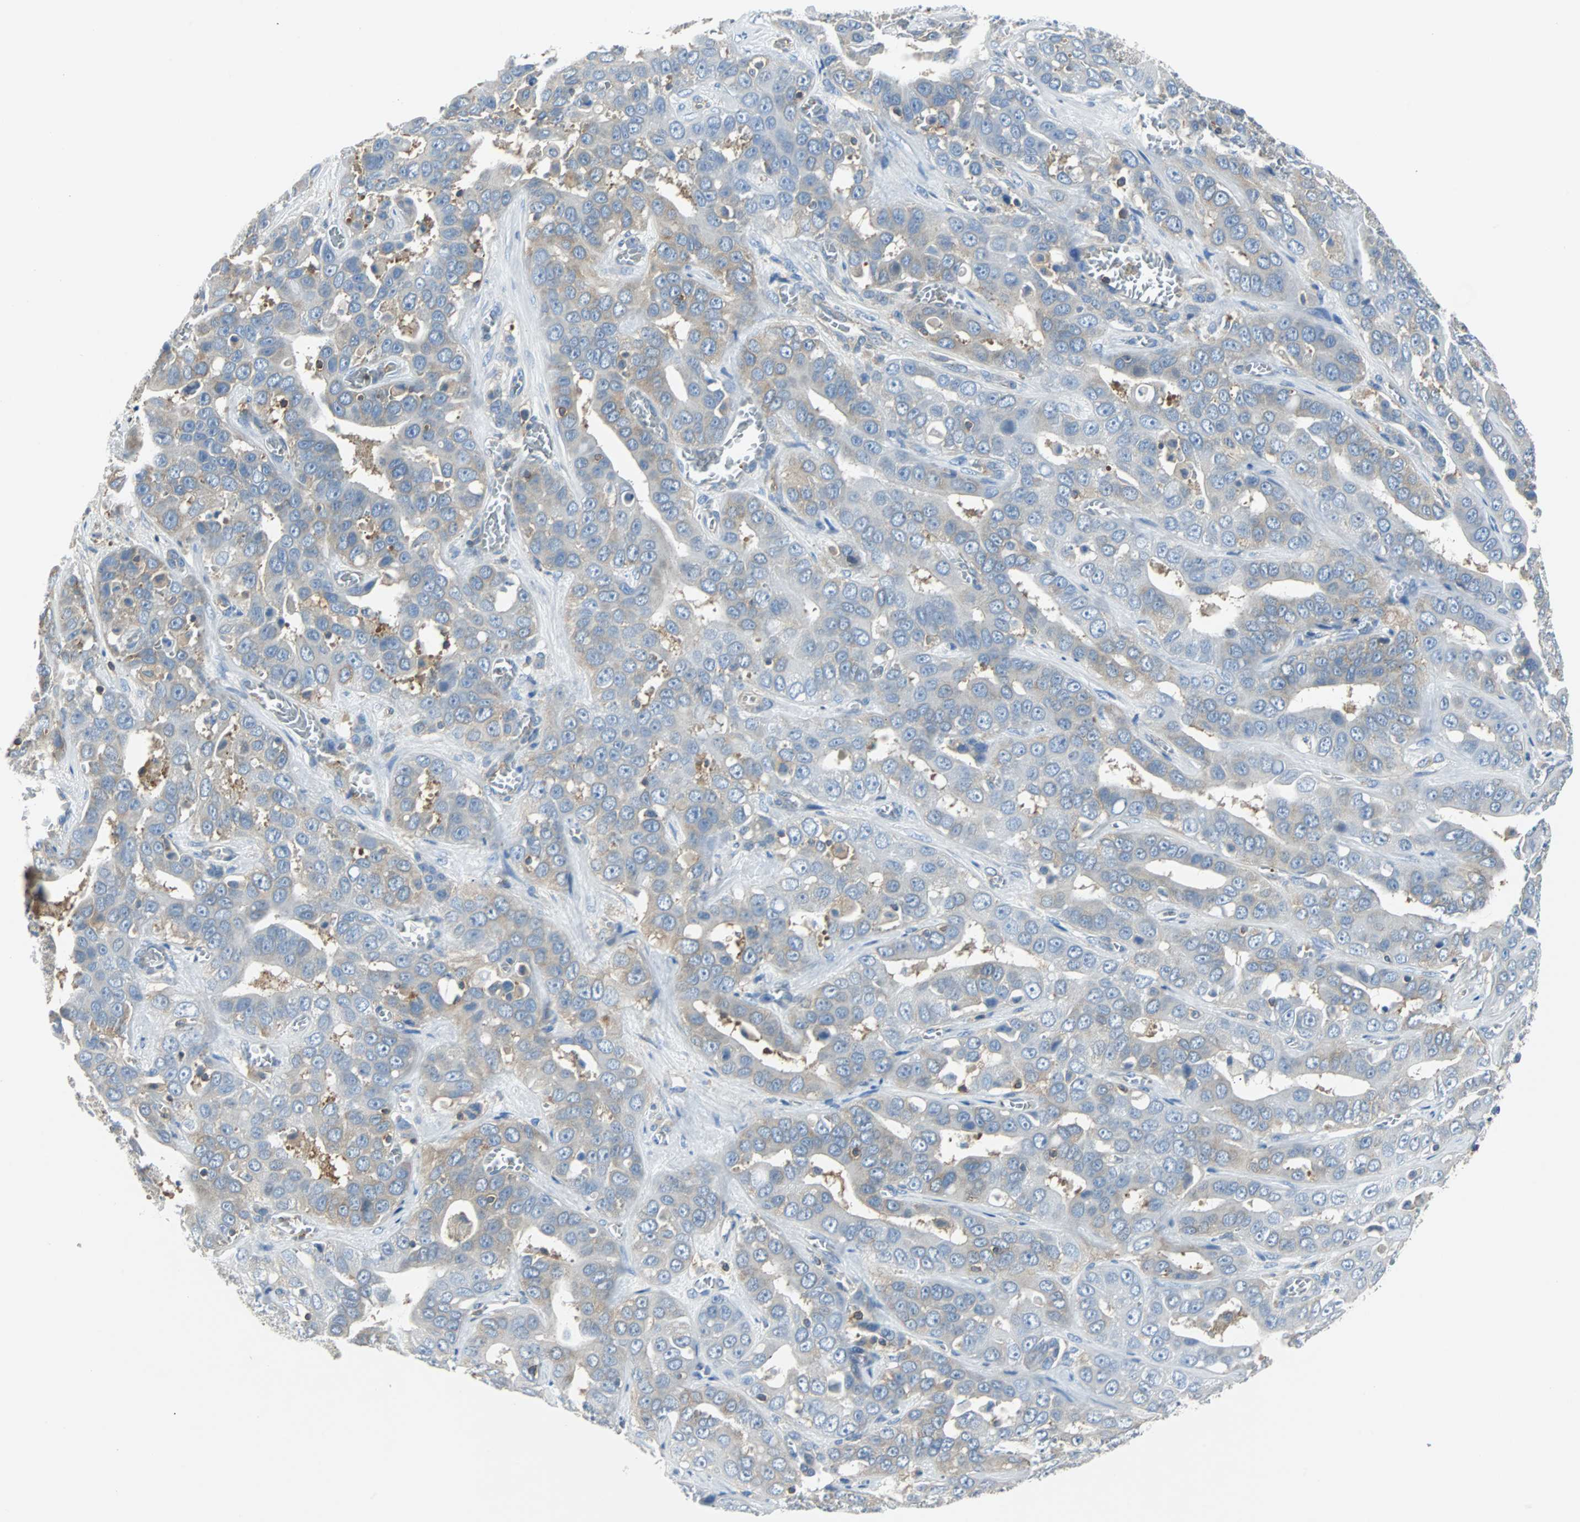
{"staining": {"intensity": "weak", "quantity": "<25%", "location": "cytoplasmic/membranous"}, "tissue": "liver cancer", "cell_type": "Tumor cells", "image_type": "cancer", "snomed": [{"axis": "morphology", "description": "Cholangiocarcinoma"}, {"axis": "topography", "description": "Liver"}], "caption": "An immunohistochemistry (IHC) image of liver cancer is shown. There is no staining in tumor cells of liver cancer. Nuclei are stained in blue.", "gene": "TSC22D4", "patient": {"sex": "female", "age": 52}}